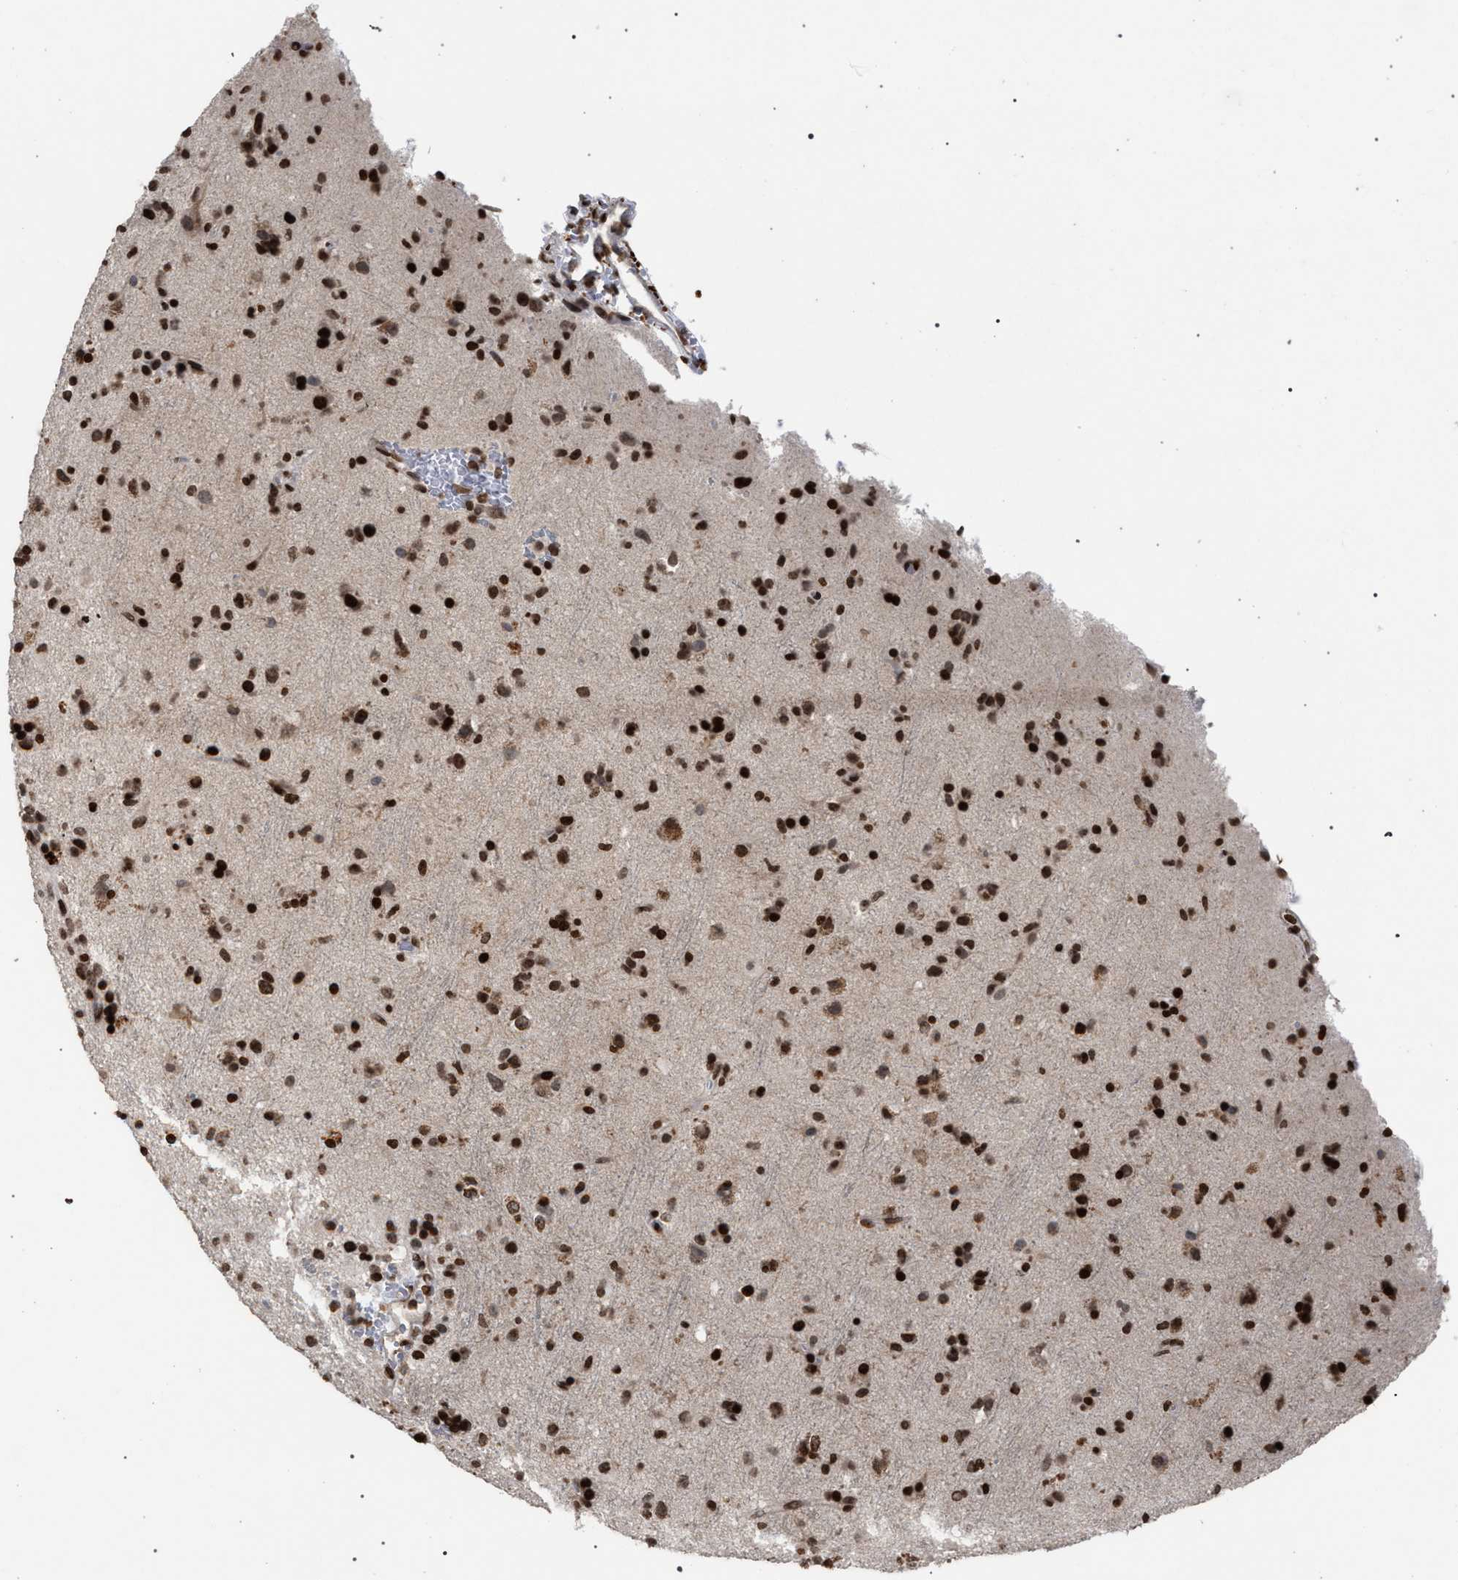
{"staining": {"intensity": "strong", "quantity": ">75%", "location": "nuclear"}, "tissue": "glioma", "cell_type": "Tumor cells", "image_type": "cancer", "snomed": [{"axis": "morphology", "description": "Glioma, malignant, Low grade"}, {"axis": "topography", "description": "Brain"}], "caption": "IHC of glioma demonstrates high levels of strong nuclear expression in approximately >75% of tumor cells.", "gene": "FOXD3", "patient": {"sex": "male", "age": 65}}